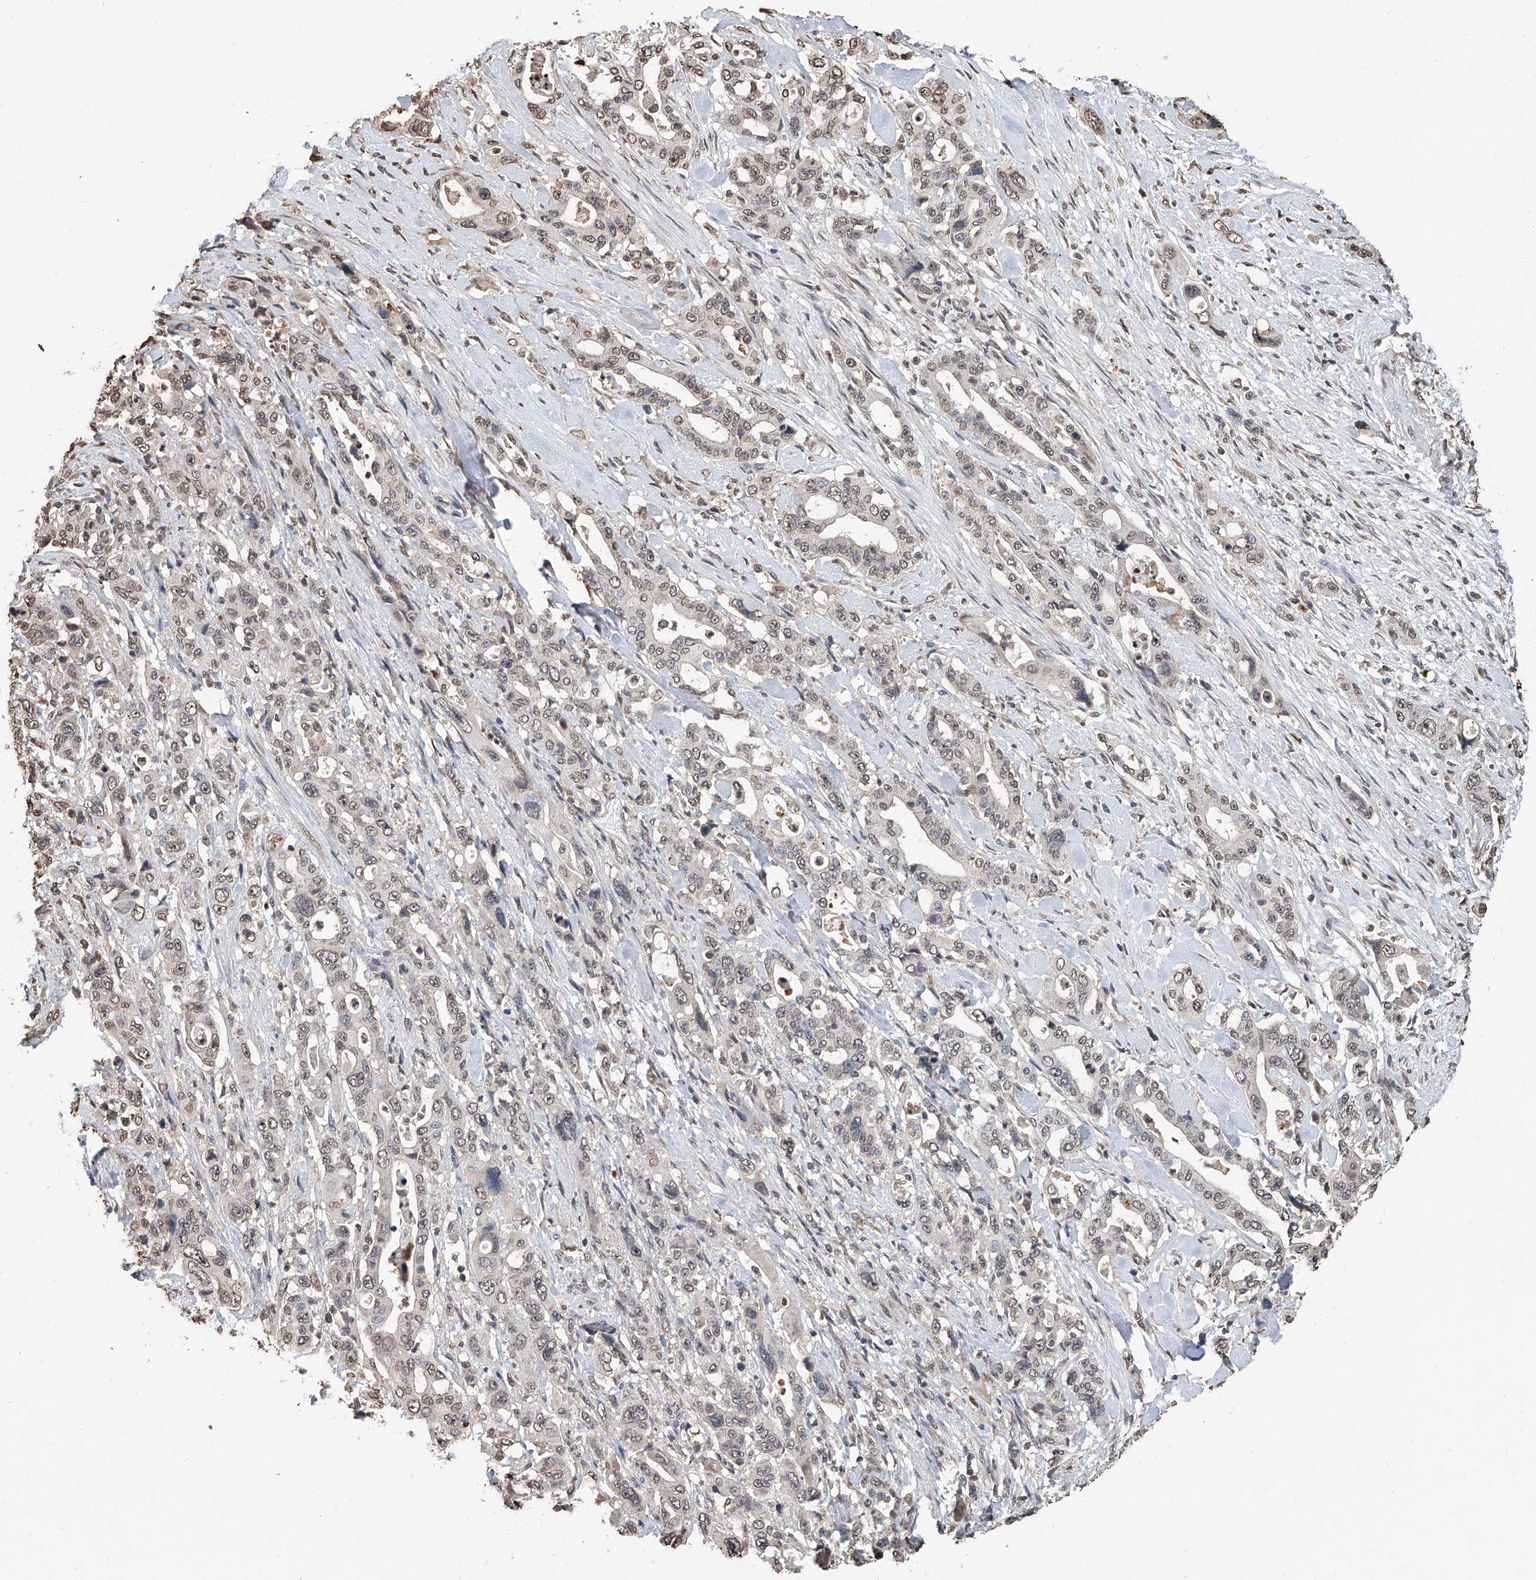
{"staining": {"intensity": "weak", "quantity": ">75%", "location": "nuclear"}, "tissue": "pancreatic cancer", "cell_type": "Tumor cells", "image_type": "cancer", "snomed": [{"axis": "morphology", "description": "Adenocarcinoma, NOS"}, {"axis": "topography", "description": "Pancreas"}], "caption": "Protein expression analysis of human pancreatic cancer (adenocarcinoma) reveals weak nuclear expression in about >75% of tumor cells.", "gene": "RP9", "patient": {"sex": "male", "age": 46}}